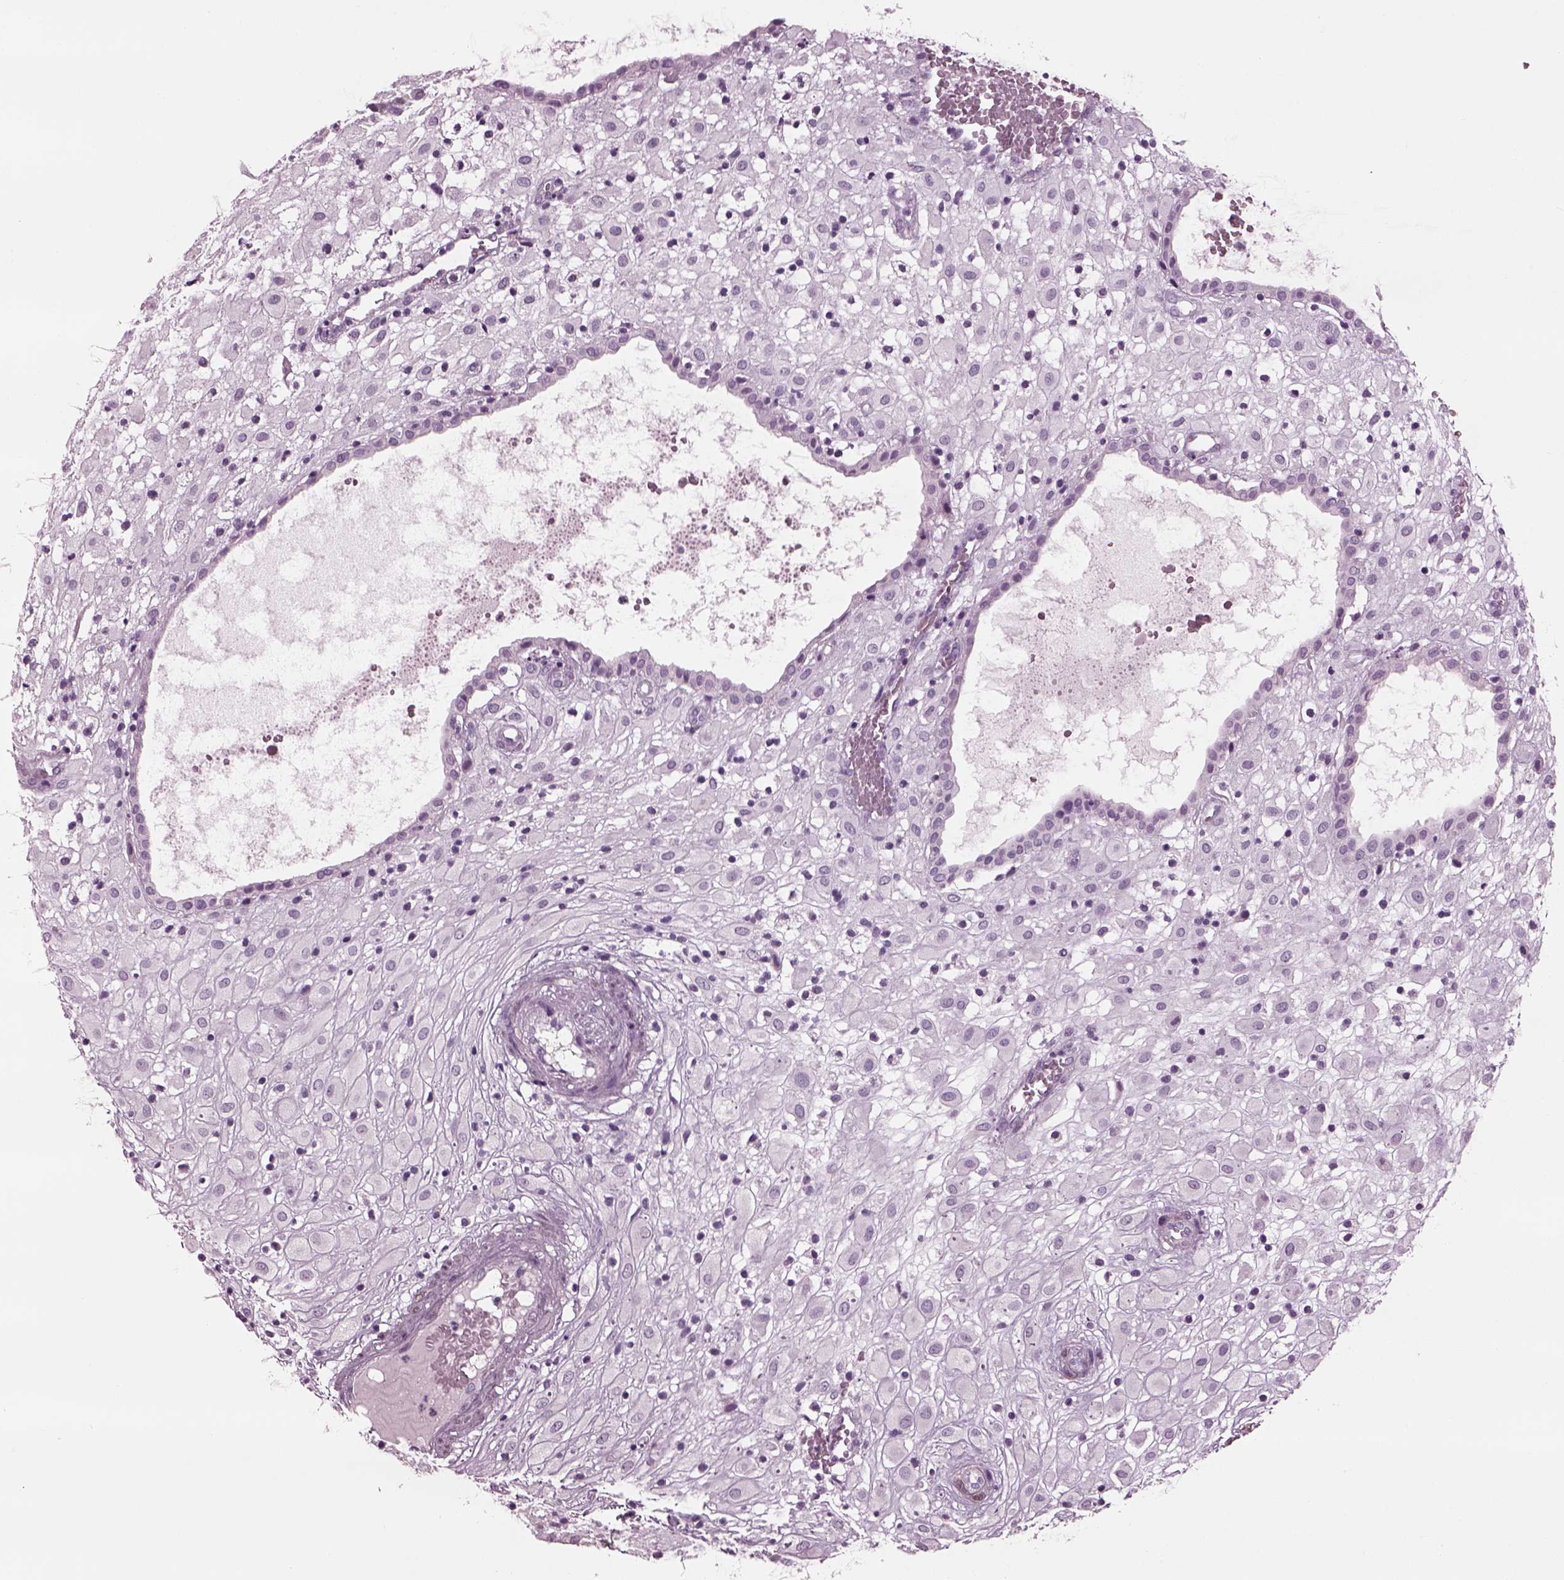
{"staining": {"intensity": "negative", "quantity": "none", "location": "none"}, "tissue": "placenta", "cell_type": "Decidual cells", "image_type": "normal", "snomed": [{"axis": "morphology", "description": "Normal tissue, NOS"}, {"axis": "topography", "description": "Placenta"}], "caption": "IHC micrograph of benign placenta stained for a protein (brown), which demonstrates no positivity in decidual cells.", "gene": "TPPP2", "patient": {"sex": "female", "age": 24}}